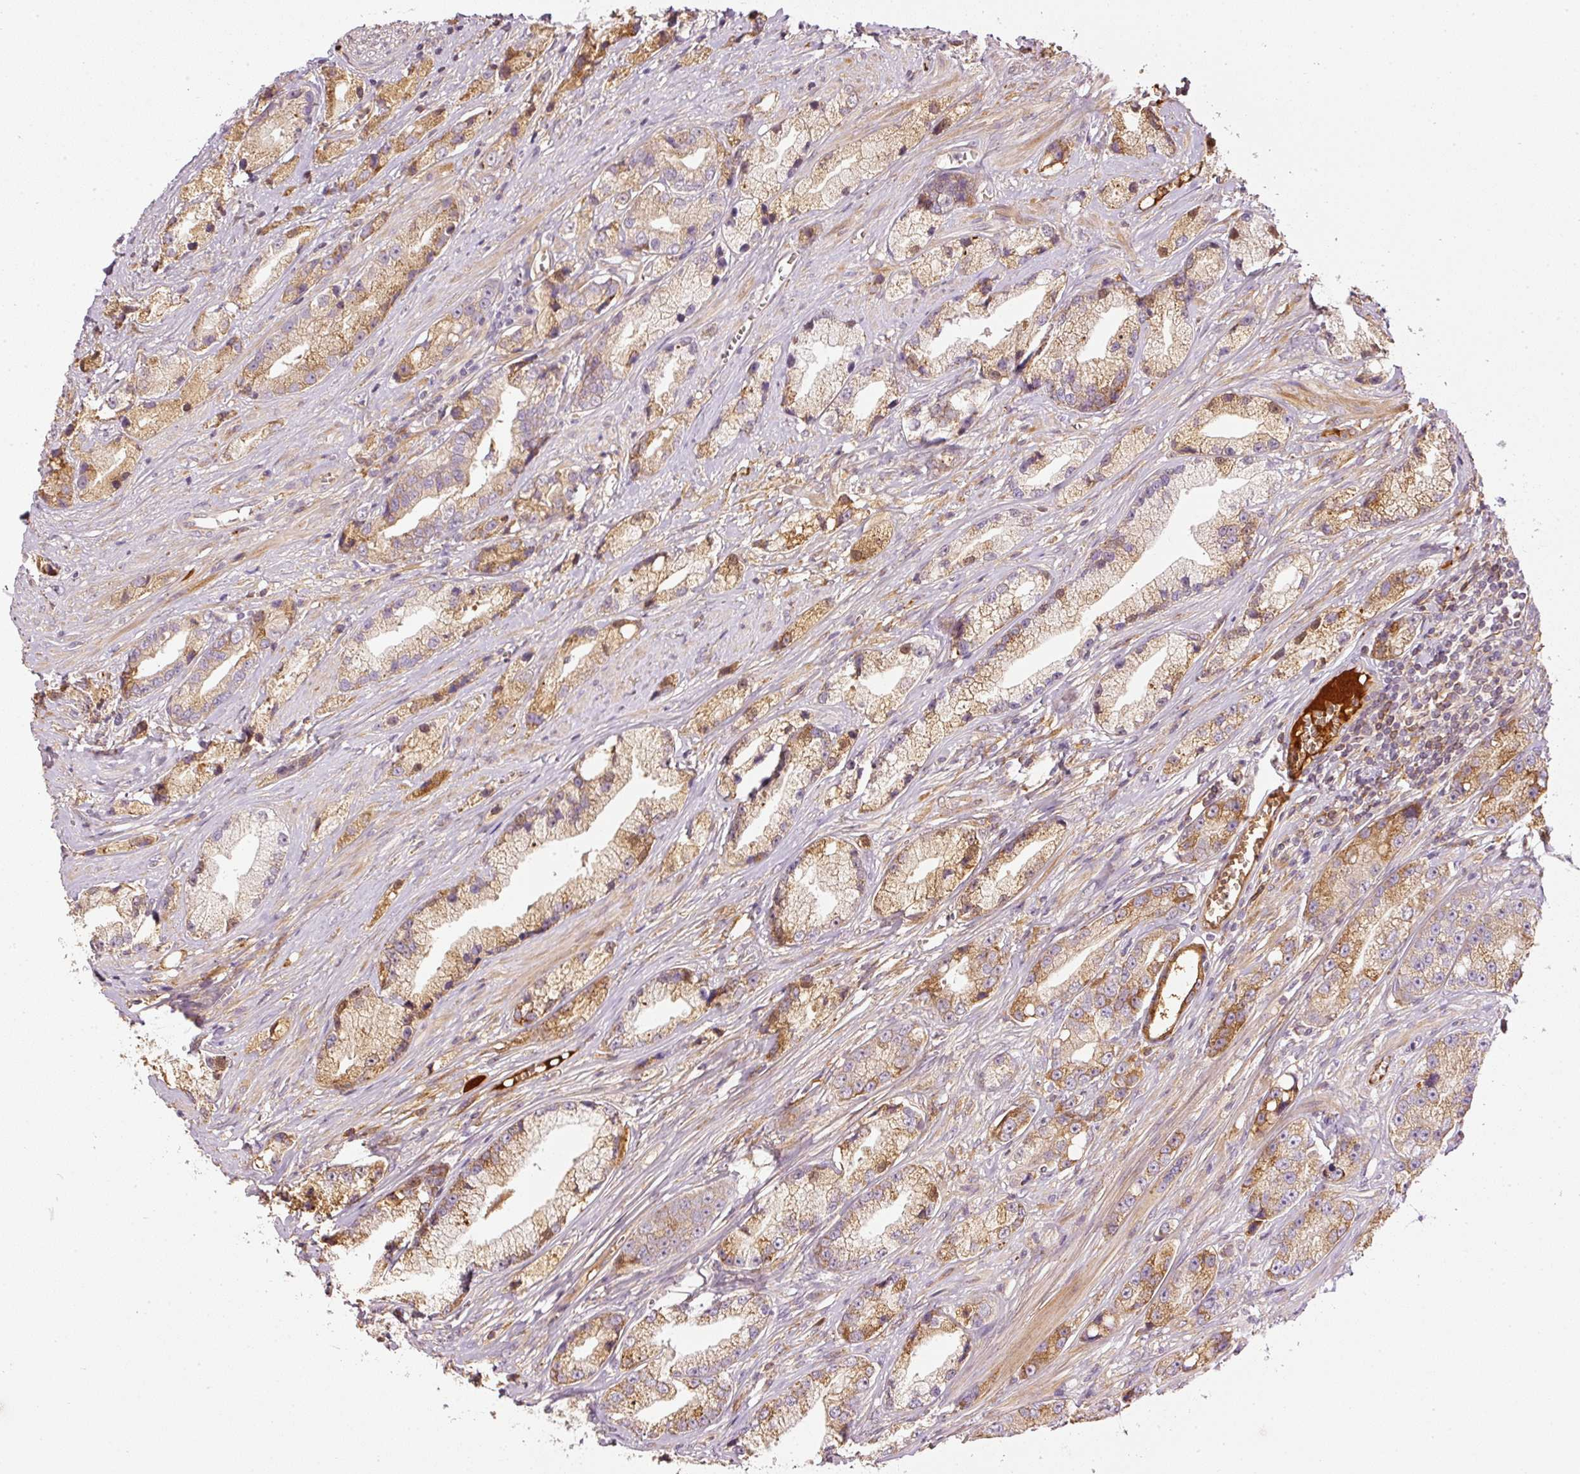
{"staining": {"intensity": "moderate", "quantity": "<25%", "location": "cytoplasmic/membranous"}, "tissue": "prostate cancer", "cell_type": "Tumor cells", "image_type": "cancer", "snomed": [{"axis": "morphology", "description": "Adenocarcinoma, High grade"}, {"axis": "topography", "description": "Prostate"}], "caption": "IHC photomicrograph of neoplastic tissue: human prostate cancer stained using IHC demonstrates low levels of moderate protein expression localized specifically in the cytoplasmic/membranous of tumor cells, appearing as a cytoplasmic/membranous brown color.", "gene": "SERPING1", "patient": {"sex": "male", "age": 74}}